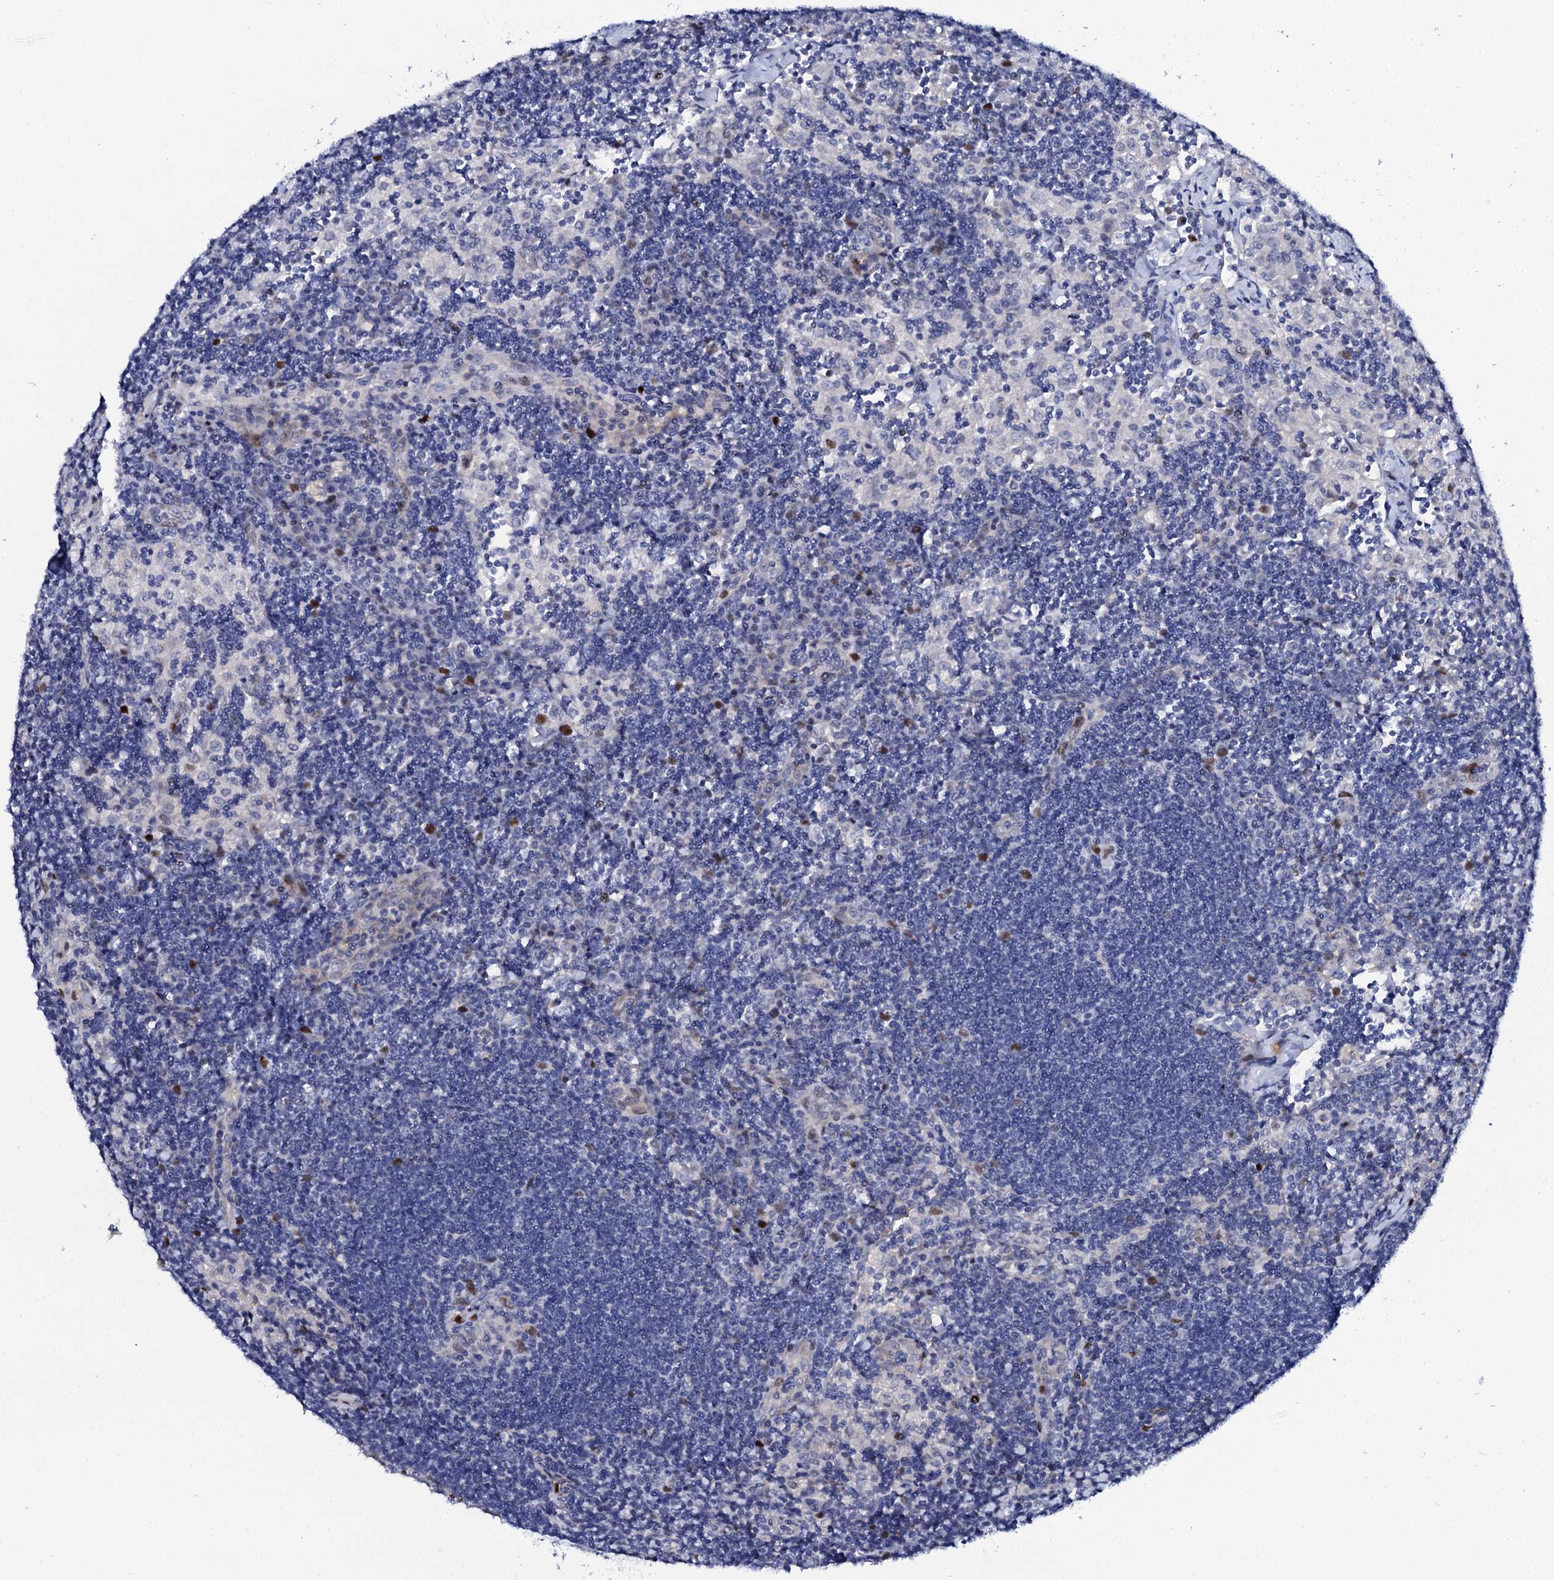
{"staining": {"intensity": "moderate", "quantity": "25%-75%", "location": "nuclear"}, "tissue": "lymph node", "cell_type": "Germinal center cells", "image_type": "normal", "snomed": [{"axis": "morphology", "description": "Normal tissue, NOS"}, {"axis": "topography", "description": "Lymph node"}], "caption": "Germinal center cells show medium levels of moderate nuclear expression in approximately 25%-75% of cells in normal lymph node. (DAB (3,3'-diaminobenzidine) = brown stain, brightfield microscopy at high magnification).", "gene": "NUDT13", "patient": {"sex": "male", "age": 24}}